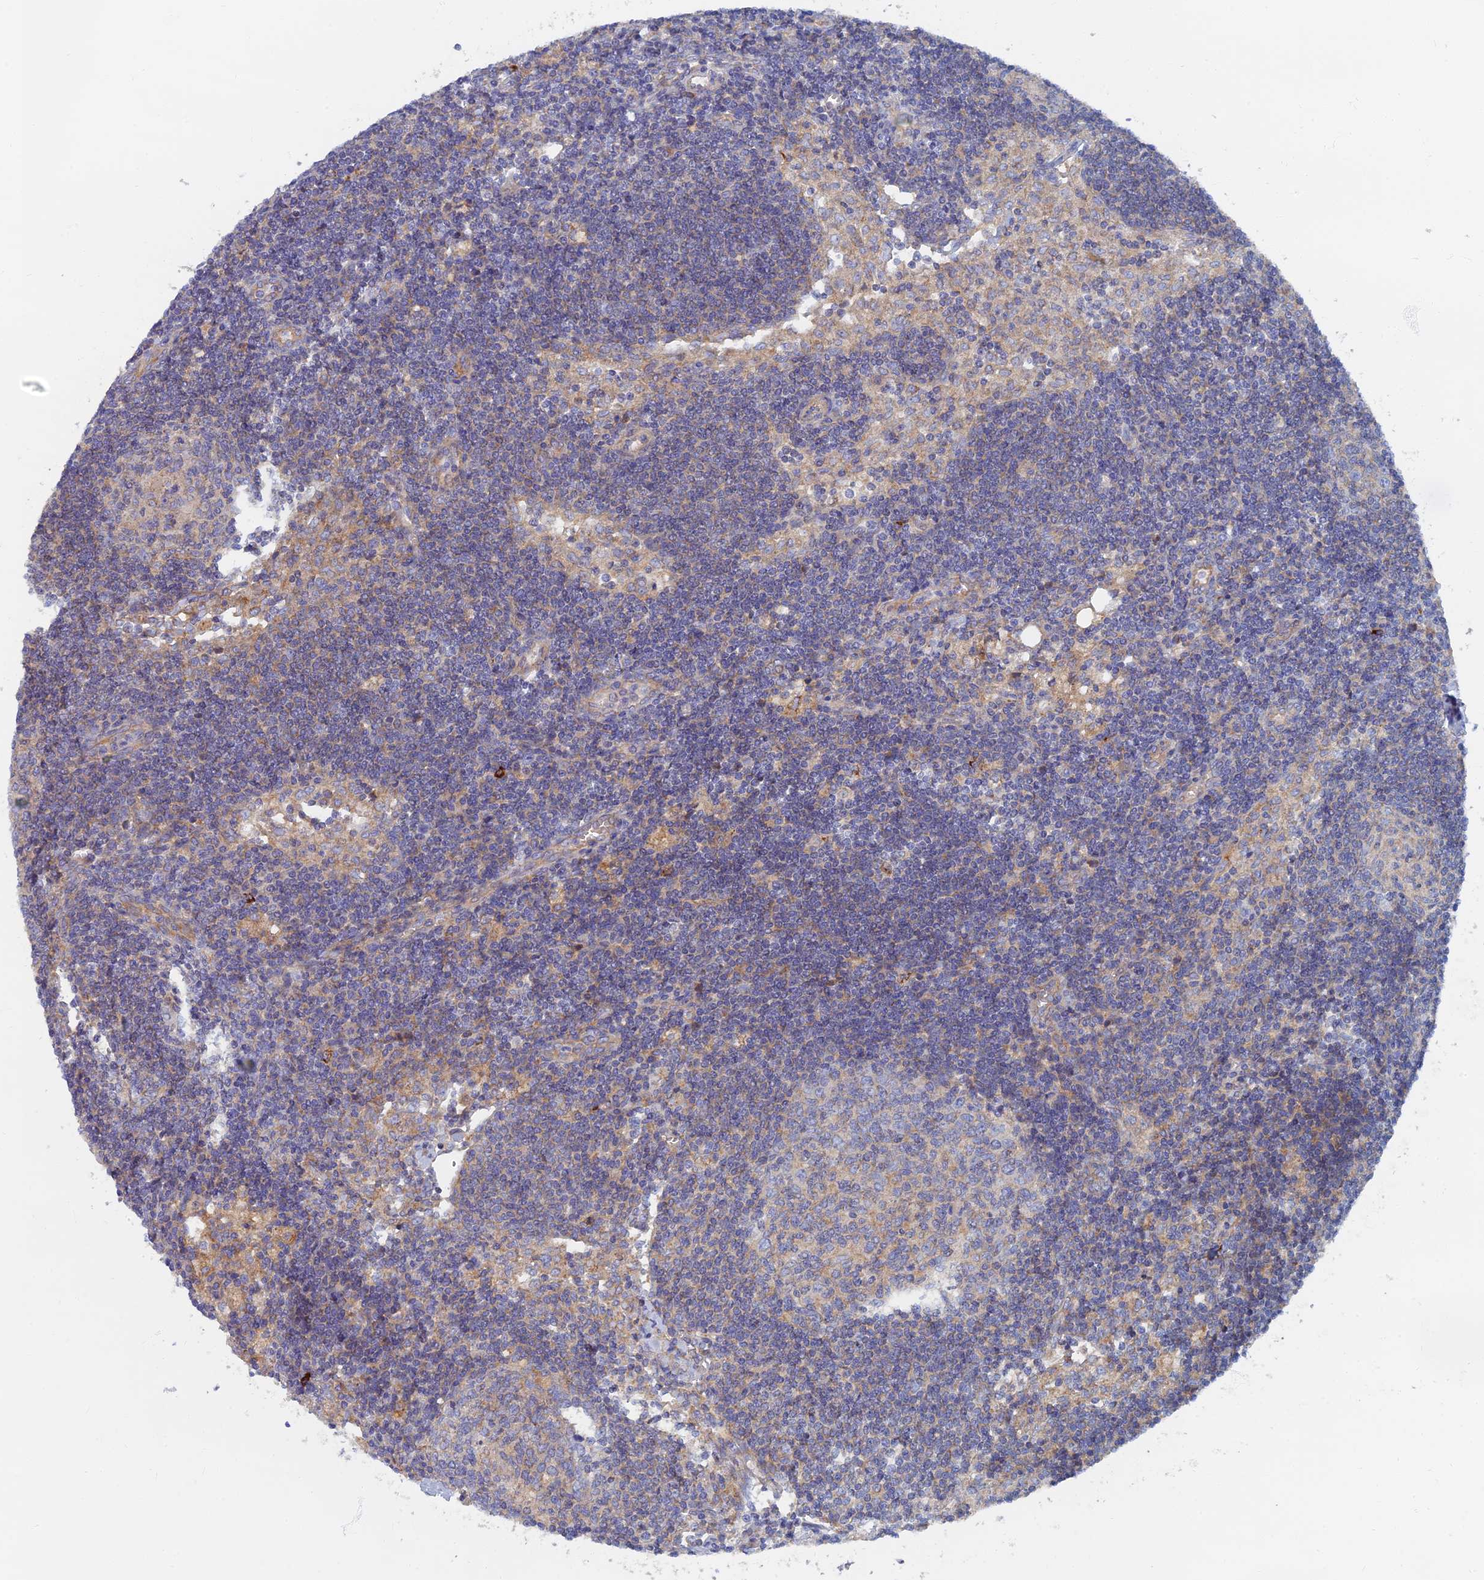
{"staining": {"intensity": "negative", "quantity": "none", "location": "none"}, "tissue": "lymph node", "cell_type": "Germinal center cells", "image_type": "normal", "snomed": [{"axis": "morphology", "description": "Normal tissue, NOS"}, {"axis": "topography", "description": "Lymph node"}], "caption": "This micrograph is of benign lymph node stained with IHC to label a protein in brown with the nuclei are counter-stained blue. There is no expression in germinal center cells.", "gene": "TMEM44", "patient": {"sex": "female", "age": 73}}